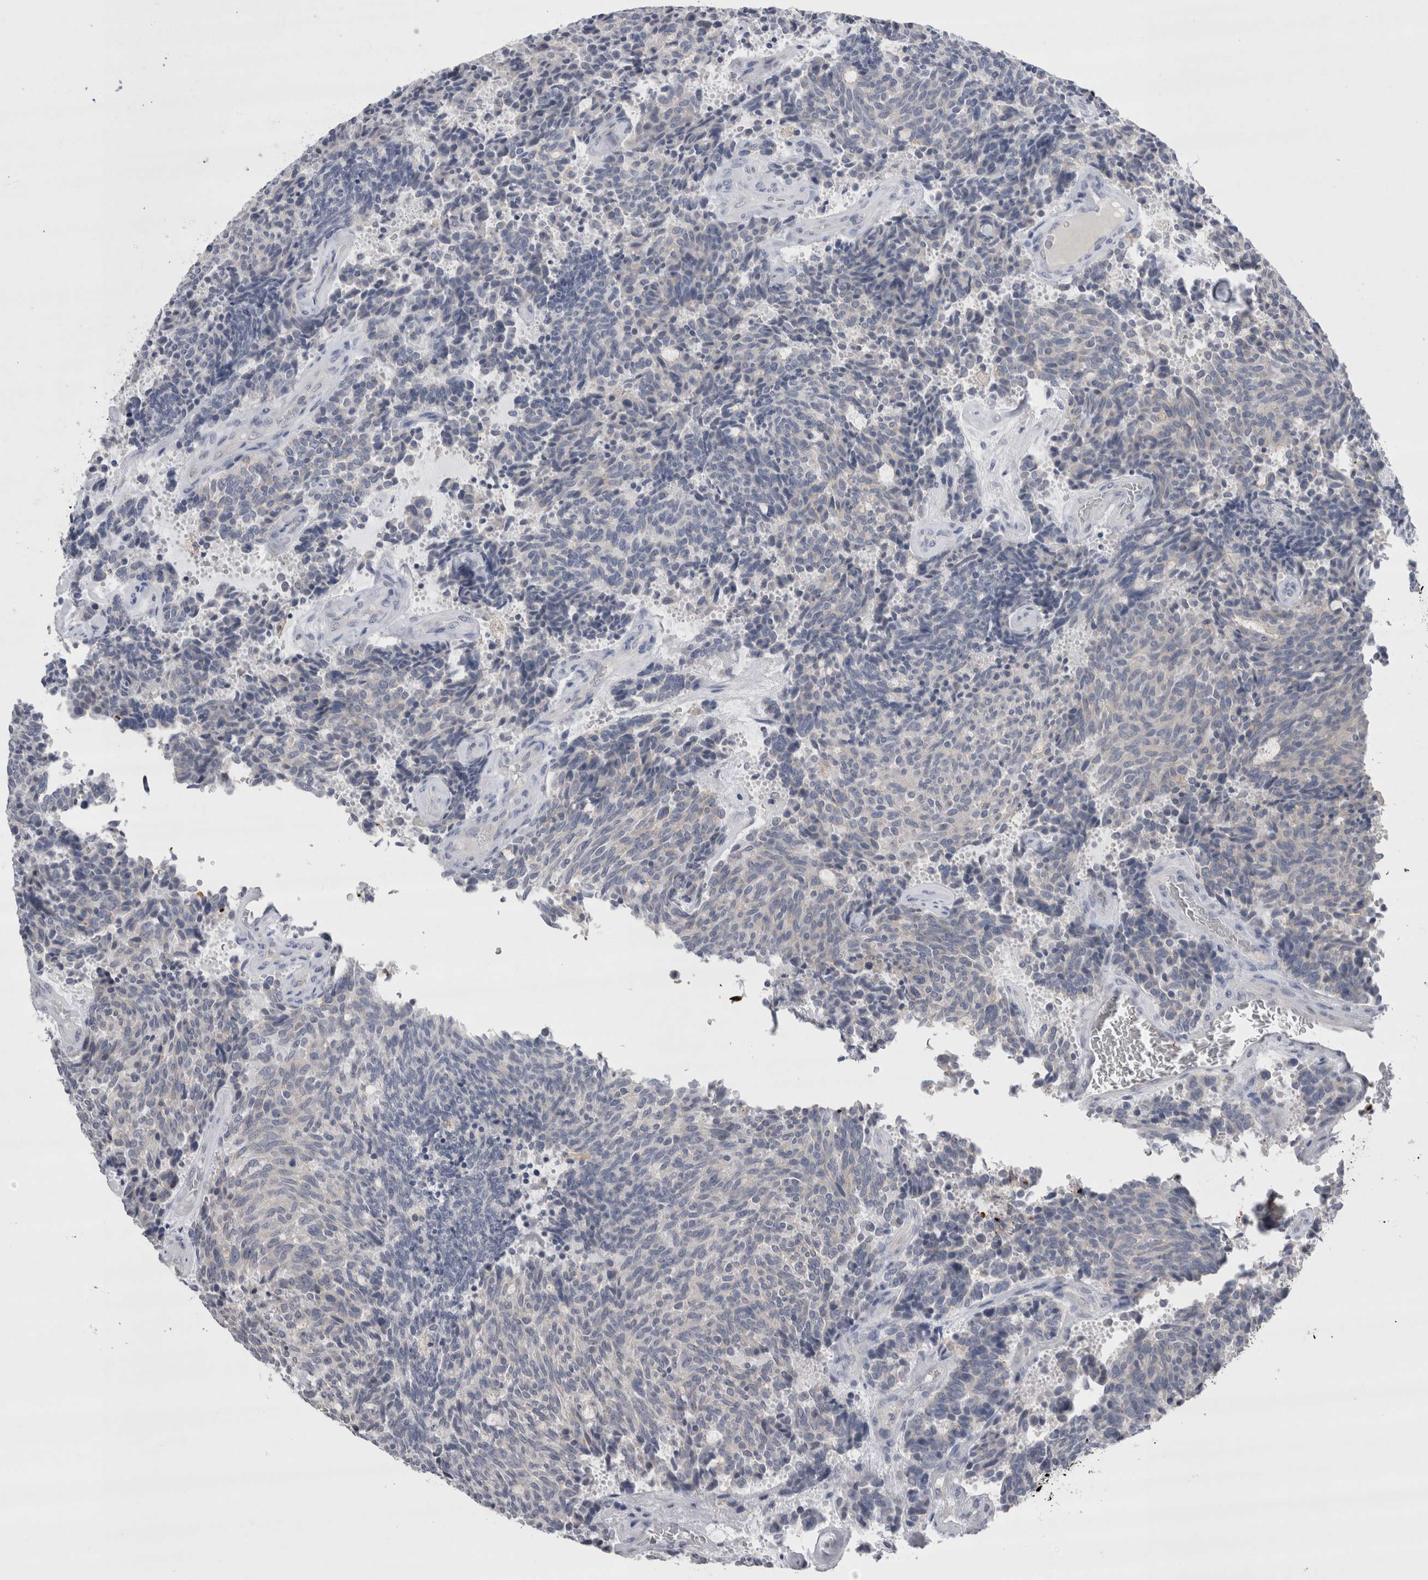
{"staining": {"intensity": "negative", "quantity": "none", "location": "none"}, "tissue": "carcinoid", "cell_type": "Tumor cells", "image_type": "cancer", "snomed": [{"axis": "morphology", "description": "Carcinoid, malignant, NOS"}, {"axis": "topography", "description": "Pancreas"}], "caption": "Carcinoid was stained to show a protein in brown. There is no significant staining in tumor cells. (DAB IHC with hematoxylin counter stain).", "gene": "REG1A", "patient": {"sex": "female", "age": 54}}